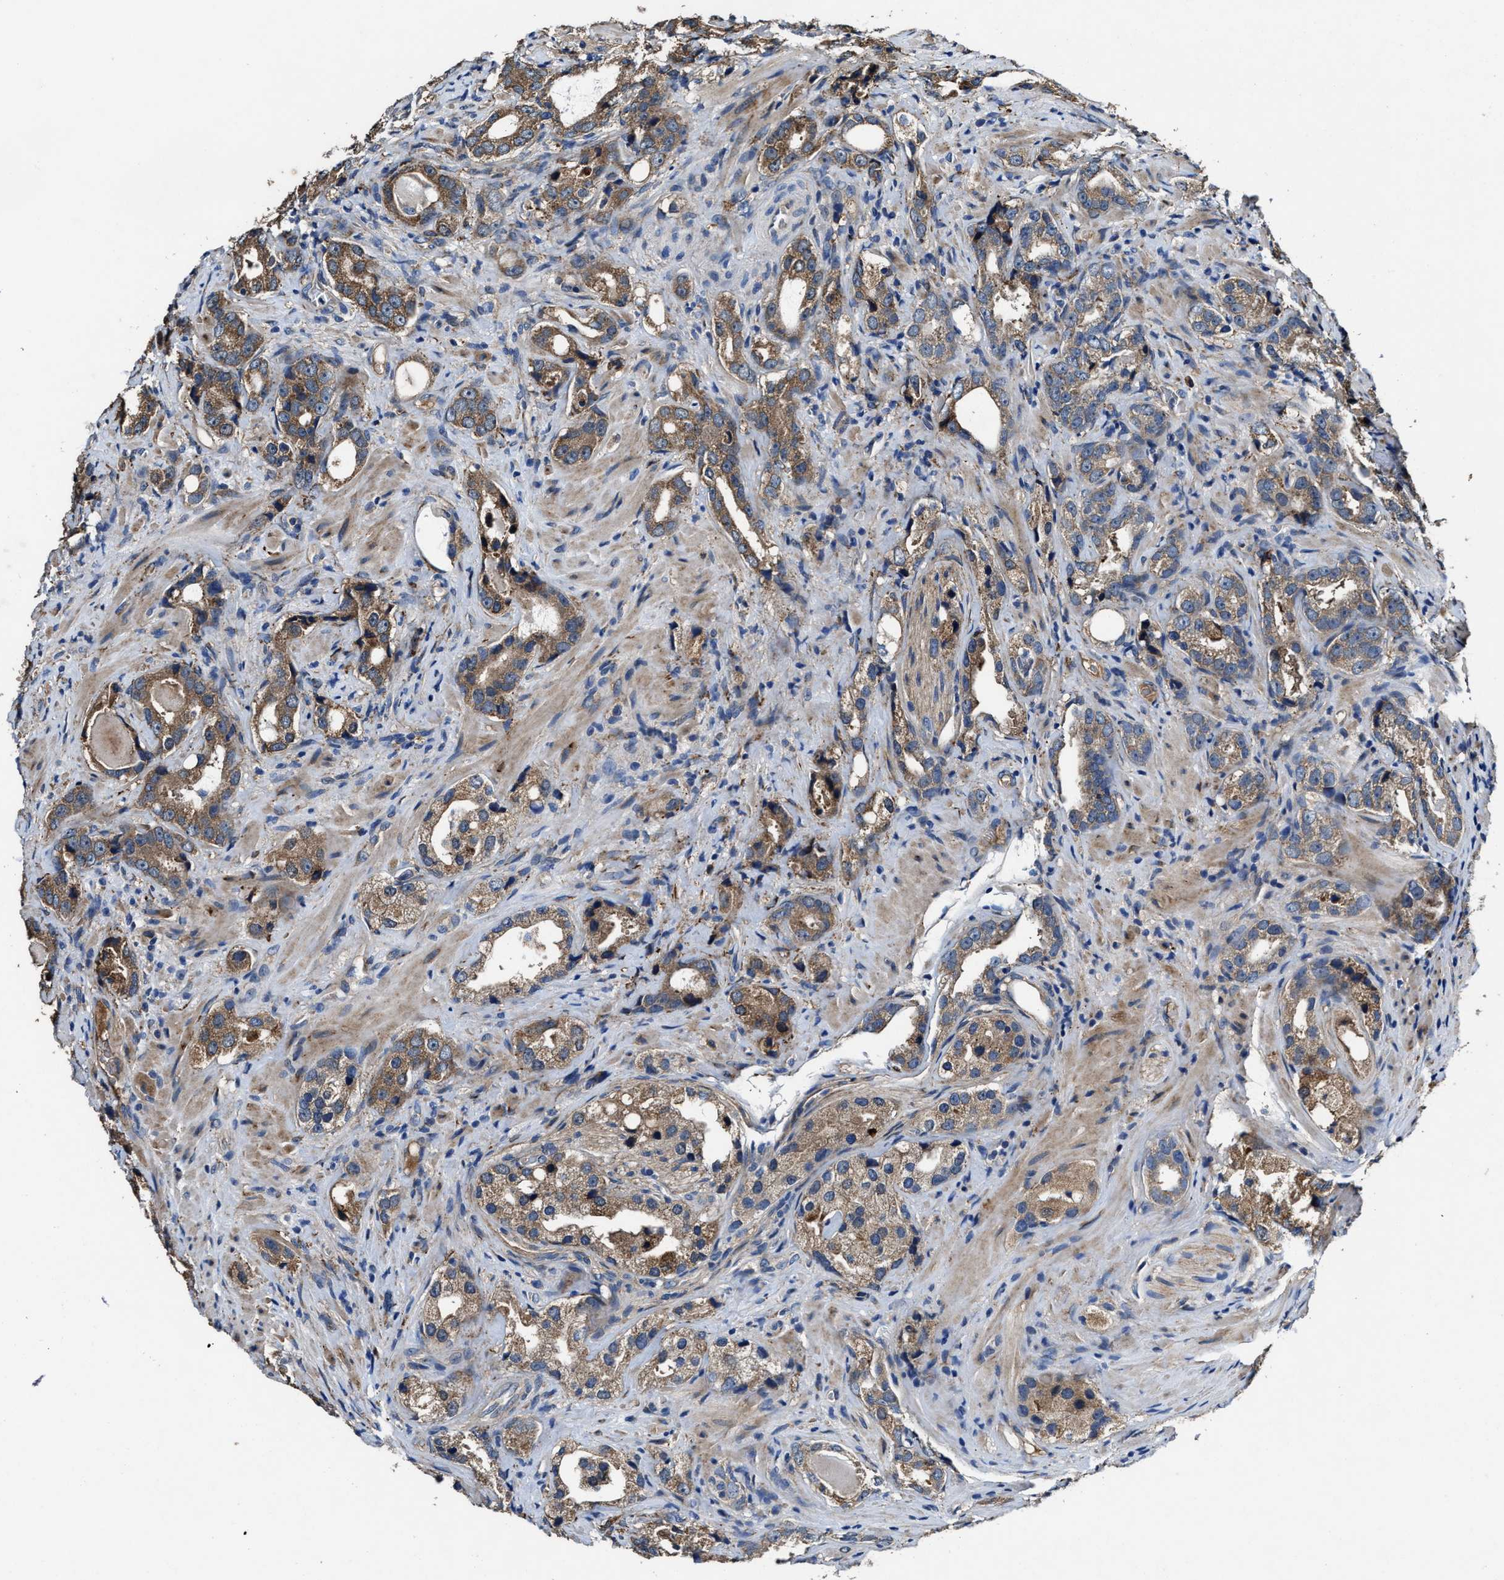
{"staining": {"intensity": "moderate", "quantity": ">75%", "location": "cytoplasmic/membranous"}, "tissue": "prostate cancer", "cell_type": "Tumor cells", "image_type": "cancer", "snomed": [{"axis": "morphology", "description": "Adenocarcinoma, High grade"}, {"axis": "topography", "description": "Prostate"}], "caption": "High-magnification brightfield microscopy of prostate cancer (high-grade adenocarcinoma) stained with DAB (3,3'-diaminobenzidine) (brown) and counterstained with hematoxylin (blue). tumor cells exhibit moderate cytoplasmic/membranous expression is present in about>75% of cells.", "gene": "IDNK", "patient": {"sex": "male", "age": 63}}